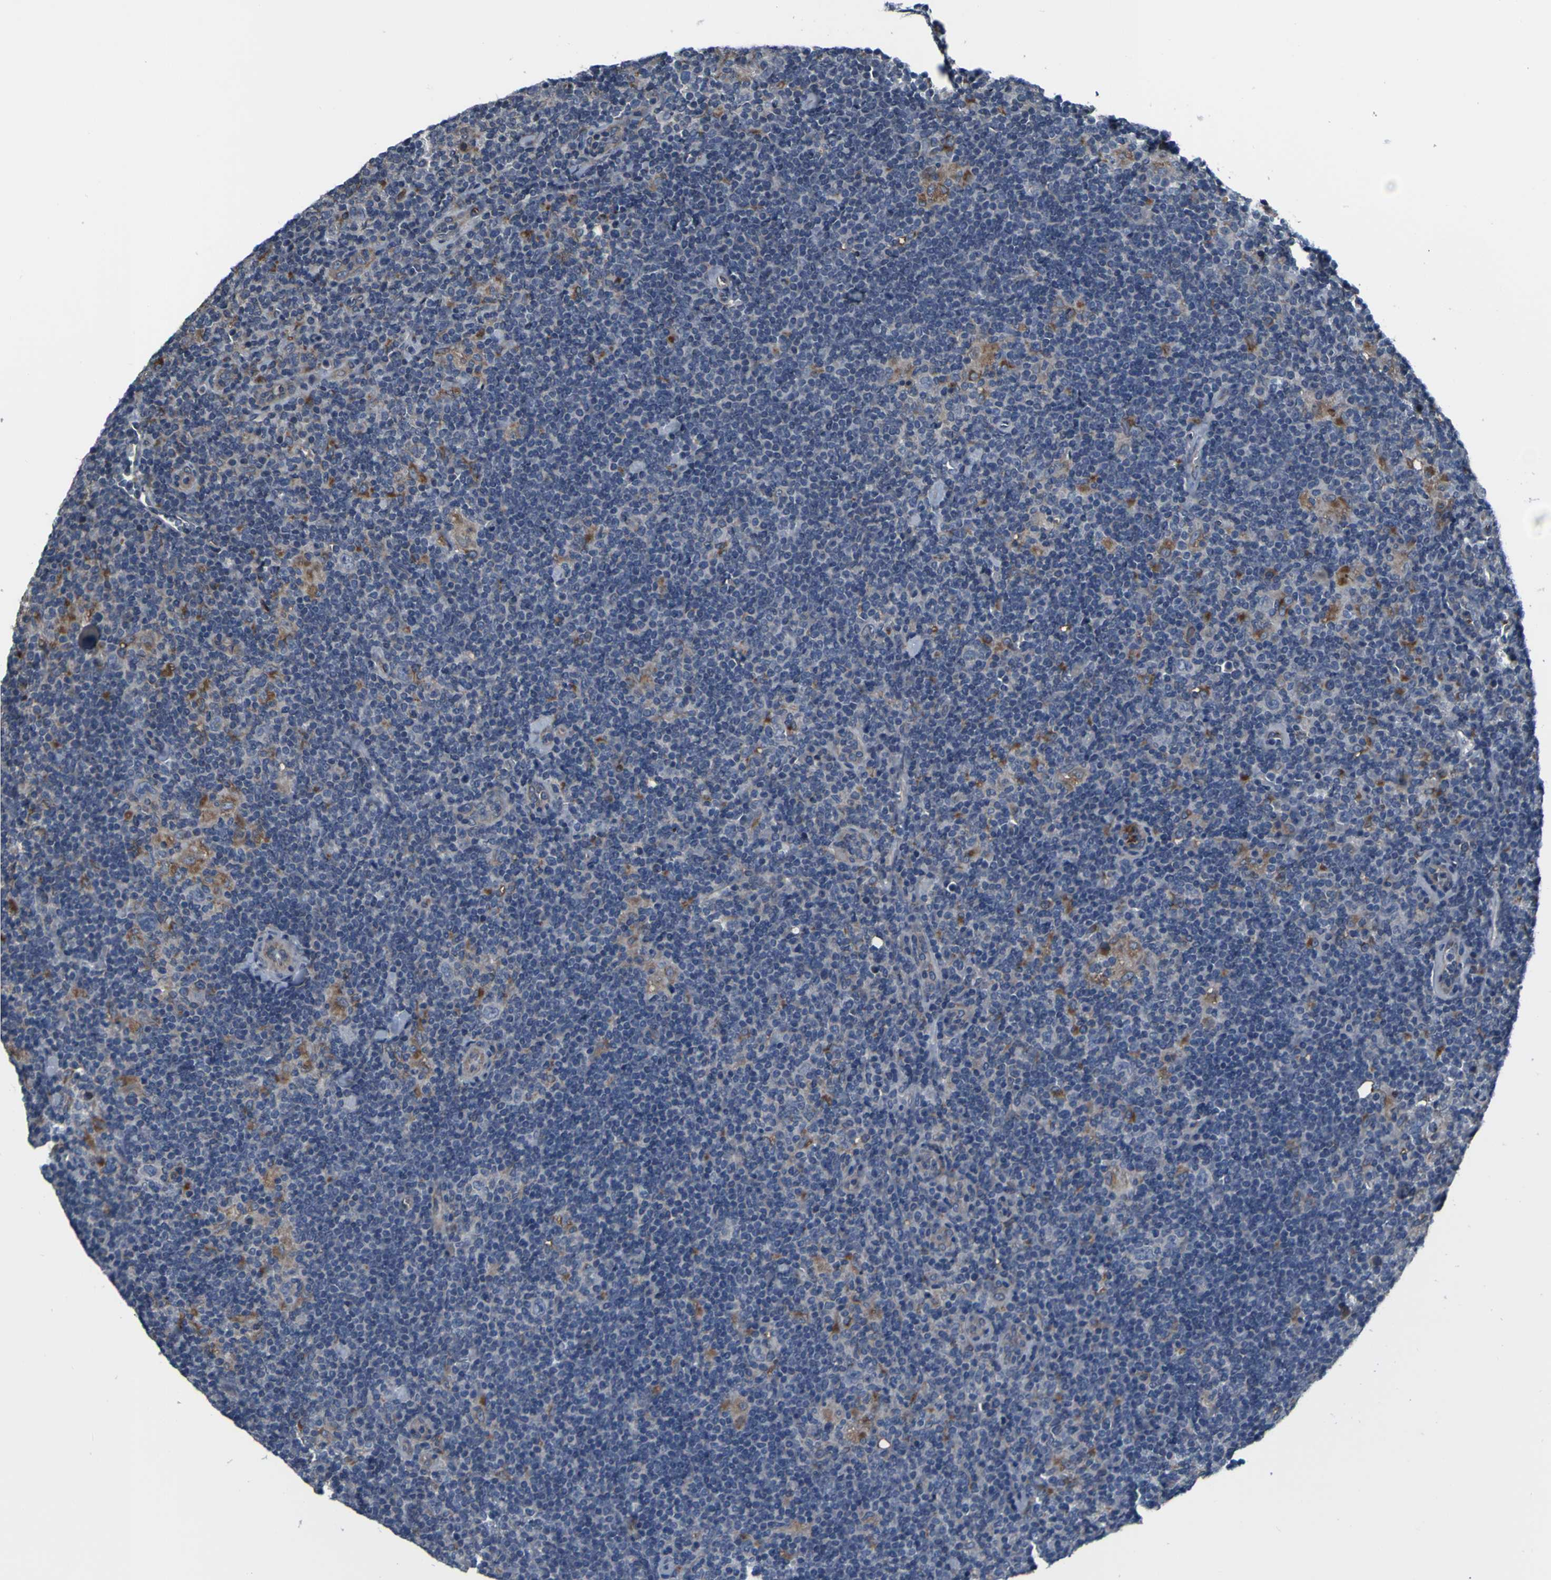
{"staining": {"intensity": "negative", "quantity": "none", "location": "none"}, "tissue": "lymphoma", "cell_type": "Tumor cells", "image_type": "cancer", "snomed": [{"axis": "morphology", "description": "Hodgkin's disease, NOS"}, {"axis": "topography", "description": "Lymph node"}], "caption": "Lymphoma was stained to show a protein in brown. There is no significant expression in tumor cells.", "gene": "GRAMD1A", "patient": {"sex": "female", "age": 57}}